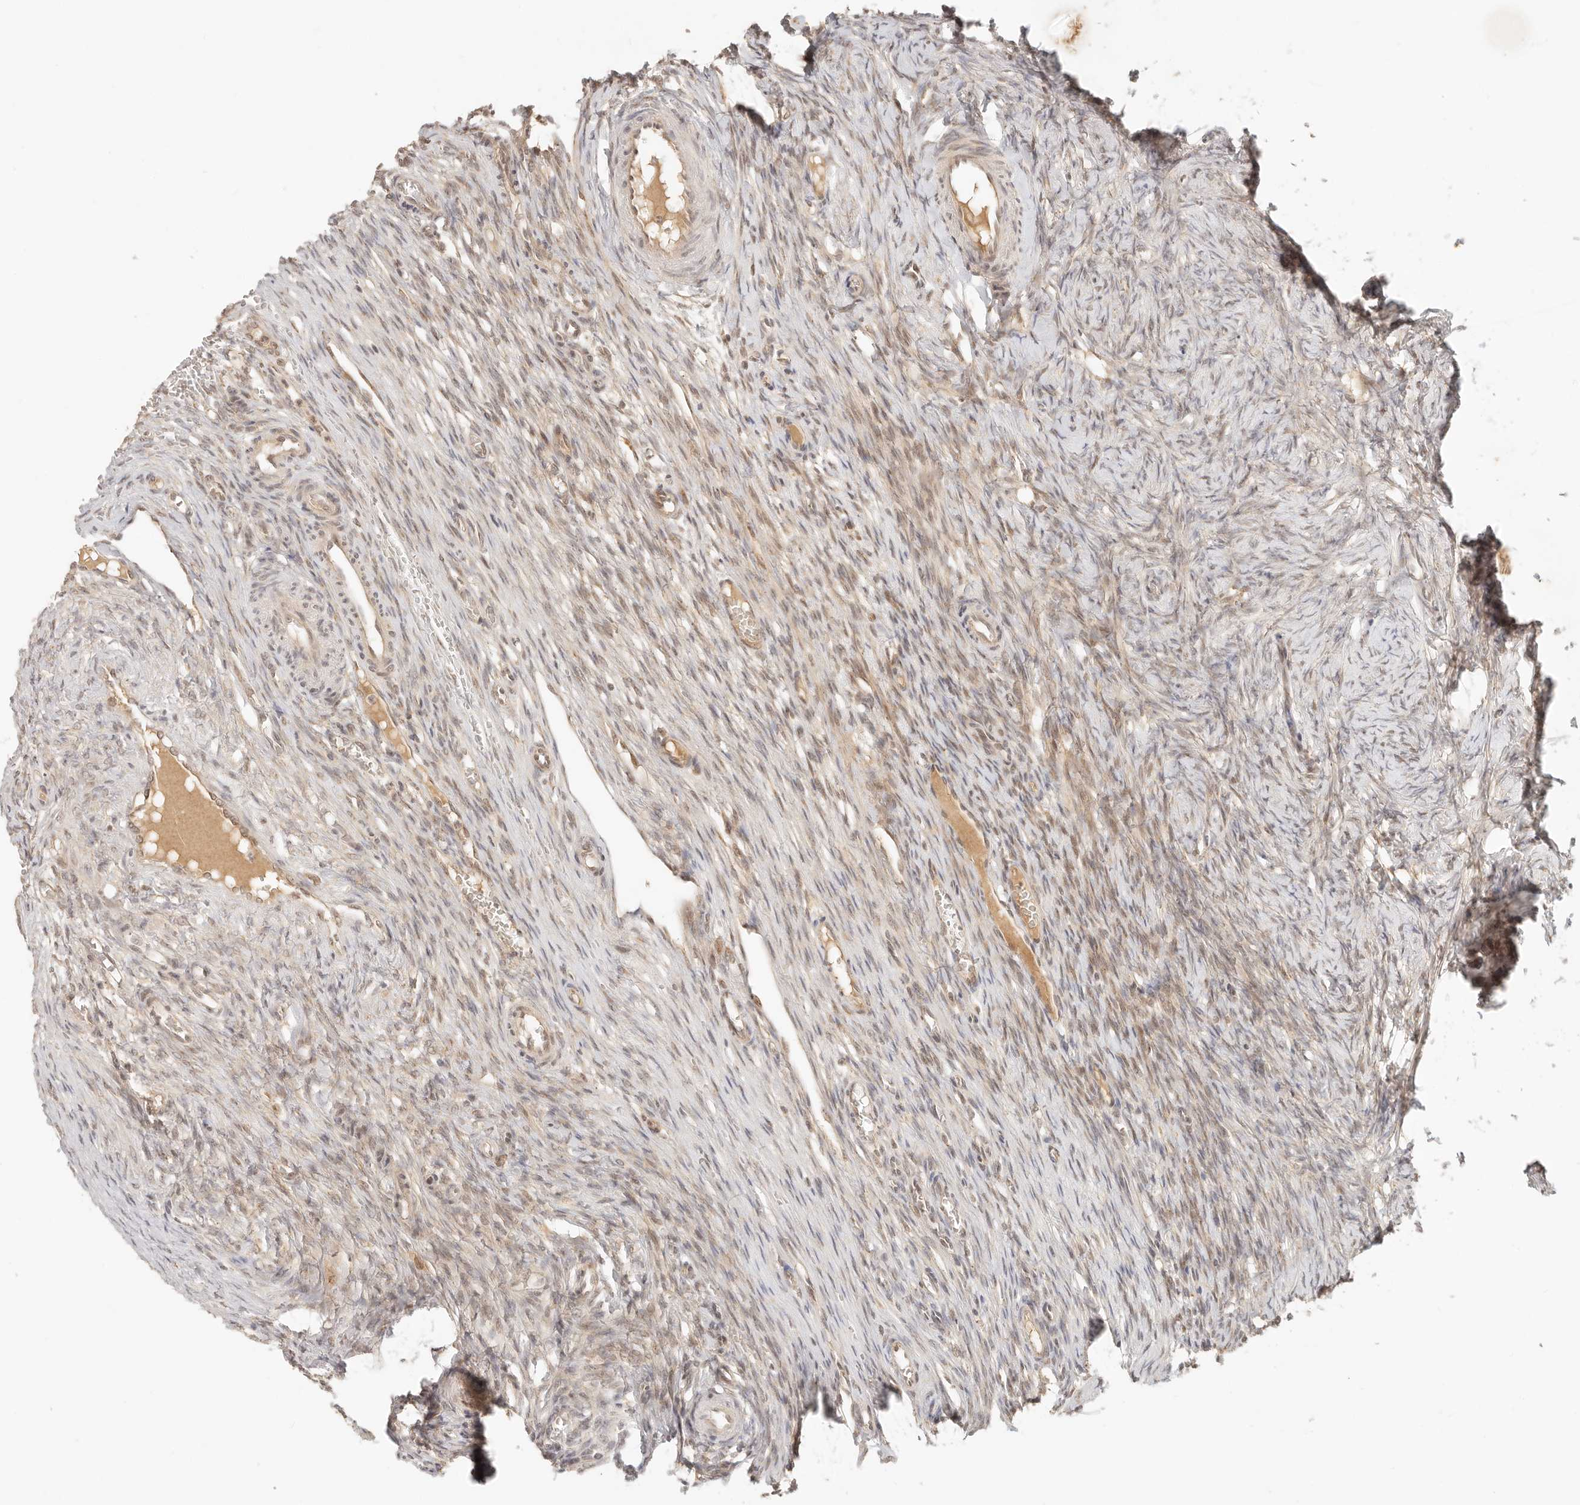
{"staining": {"intensity": "weak", "quantity": "25%-75%", "location": "cytoplasmic/membranous,nuclear"}, "tissue": "ovary", "cell_type": "Ovarian stroma cells", "image_type": "normal", "snomed": [{"axis": "morphology", "description": "Adenocarcinoma, NOS"}, {"axis": "topography", "description": "Endometrium"}], "caption": "IHC (DAB) staining of unremarkable human ovary exhibits weak cytoplasmic/membranous,nuclear protein expression in about 25%-75% of ovarian stroma cells. Nuclei are stained in blue.", "gene": "INTS11", "patient": {"sex": "female", "age": 32}}